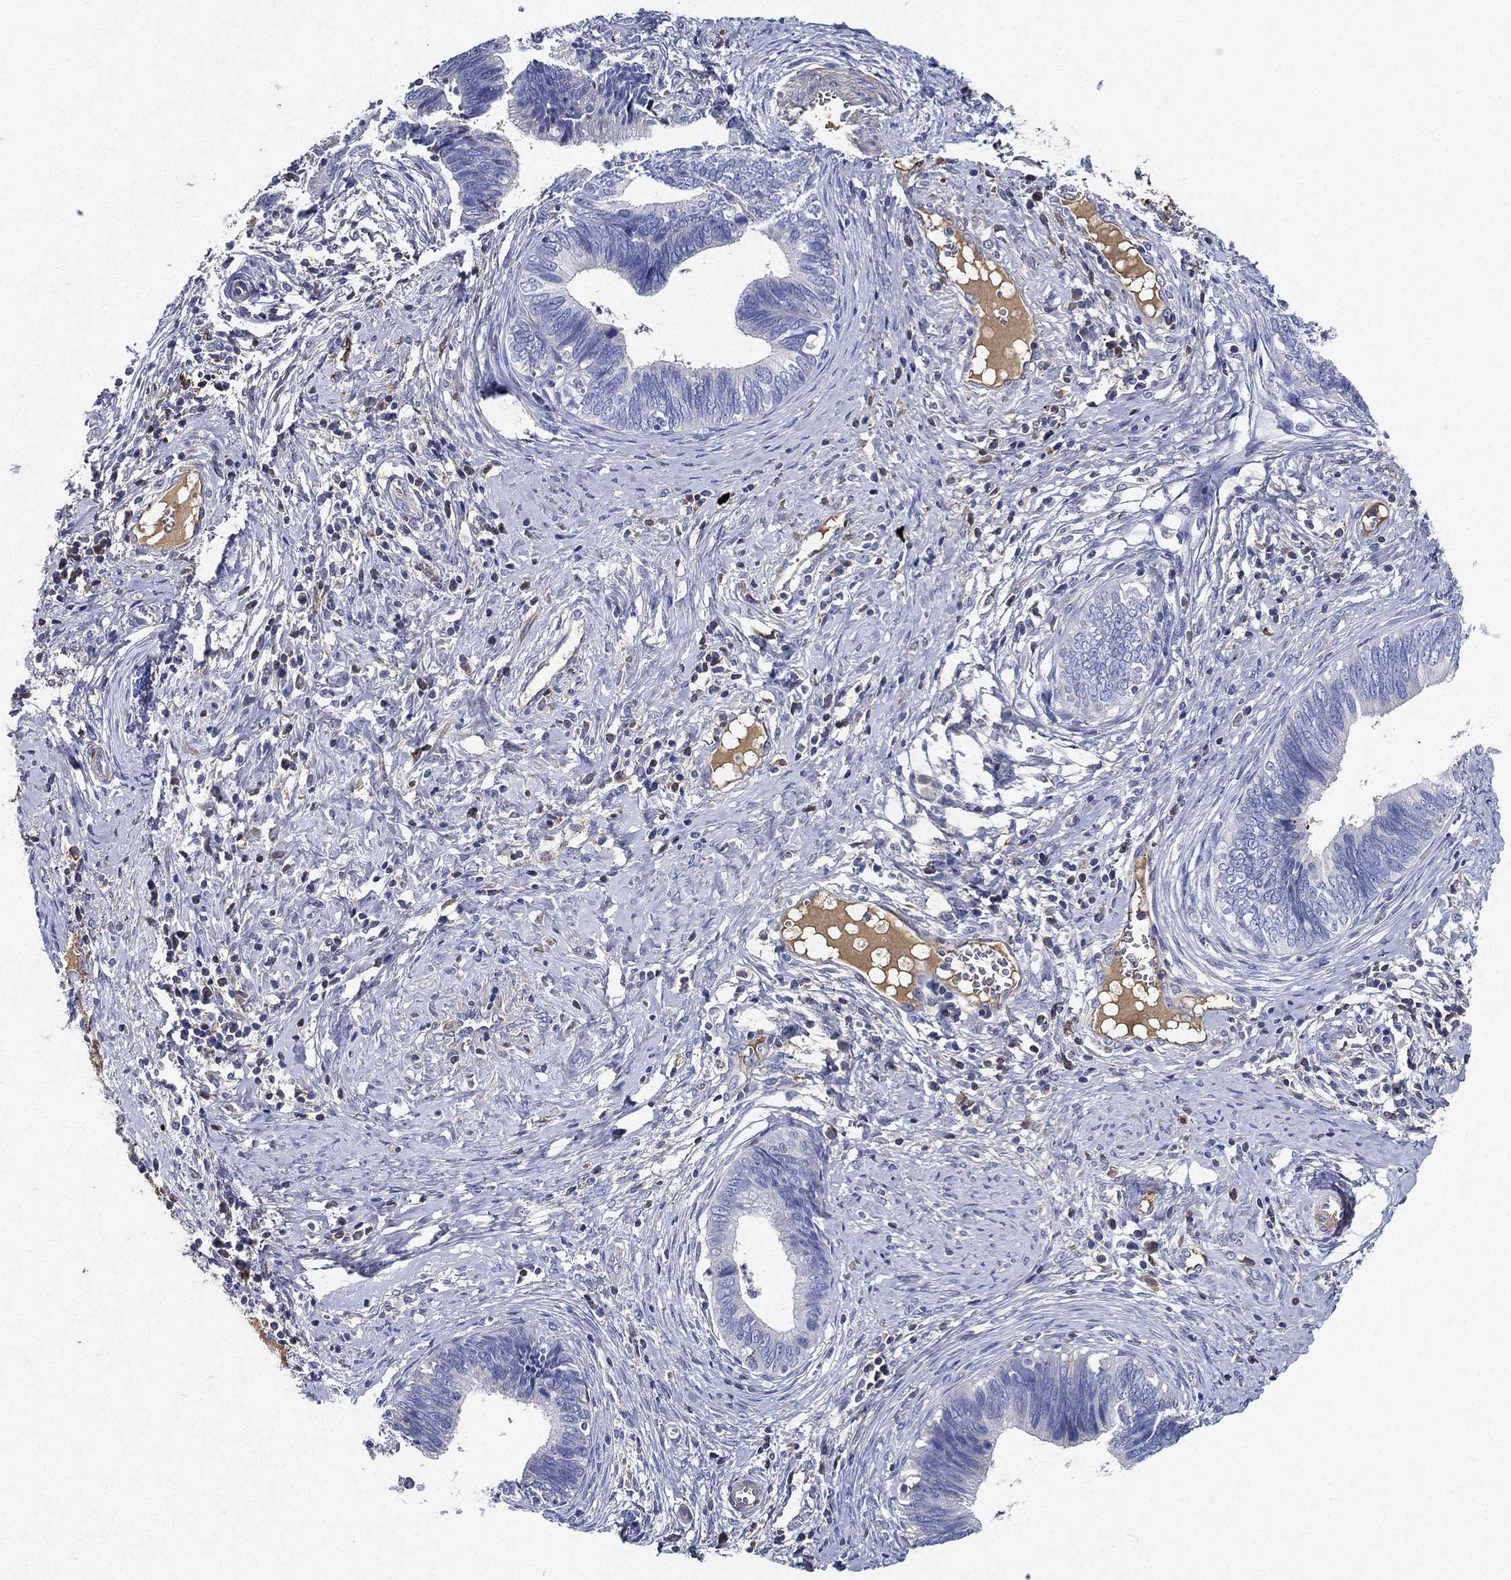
{"staining": {"intensity": "negative", "quantity": "none", "location": "none"}, "tissue": "cervical cancer", "cell_type": "Tumor cells", "image_type": "cancer", "snomed": [{"axis": "morphology", "description": "Adenocarcinoma, NOS"}, {"axis": "topography", "description": "Cervix"}], "caption": "The photomicrograph exhibits no significant staining in tumor cells of adenocarcinoma (cervical).", "gene": "TMPRSS11D", "patient": {"sex": "female", "age": 42}}